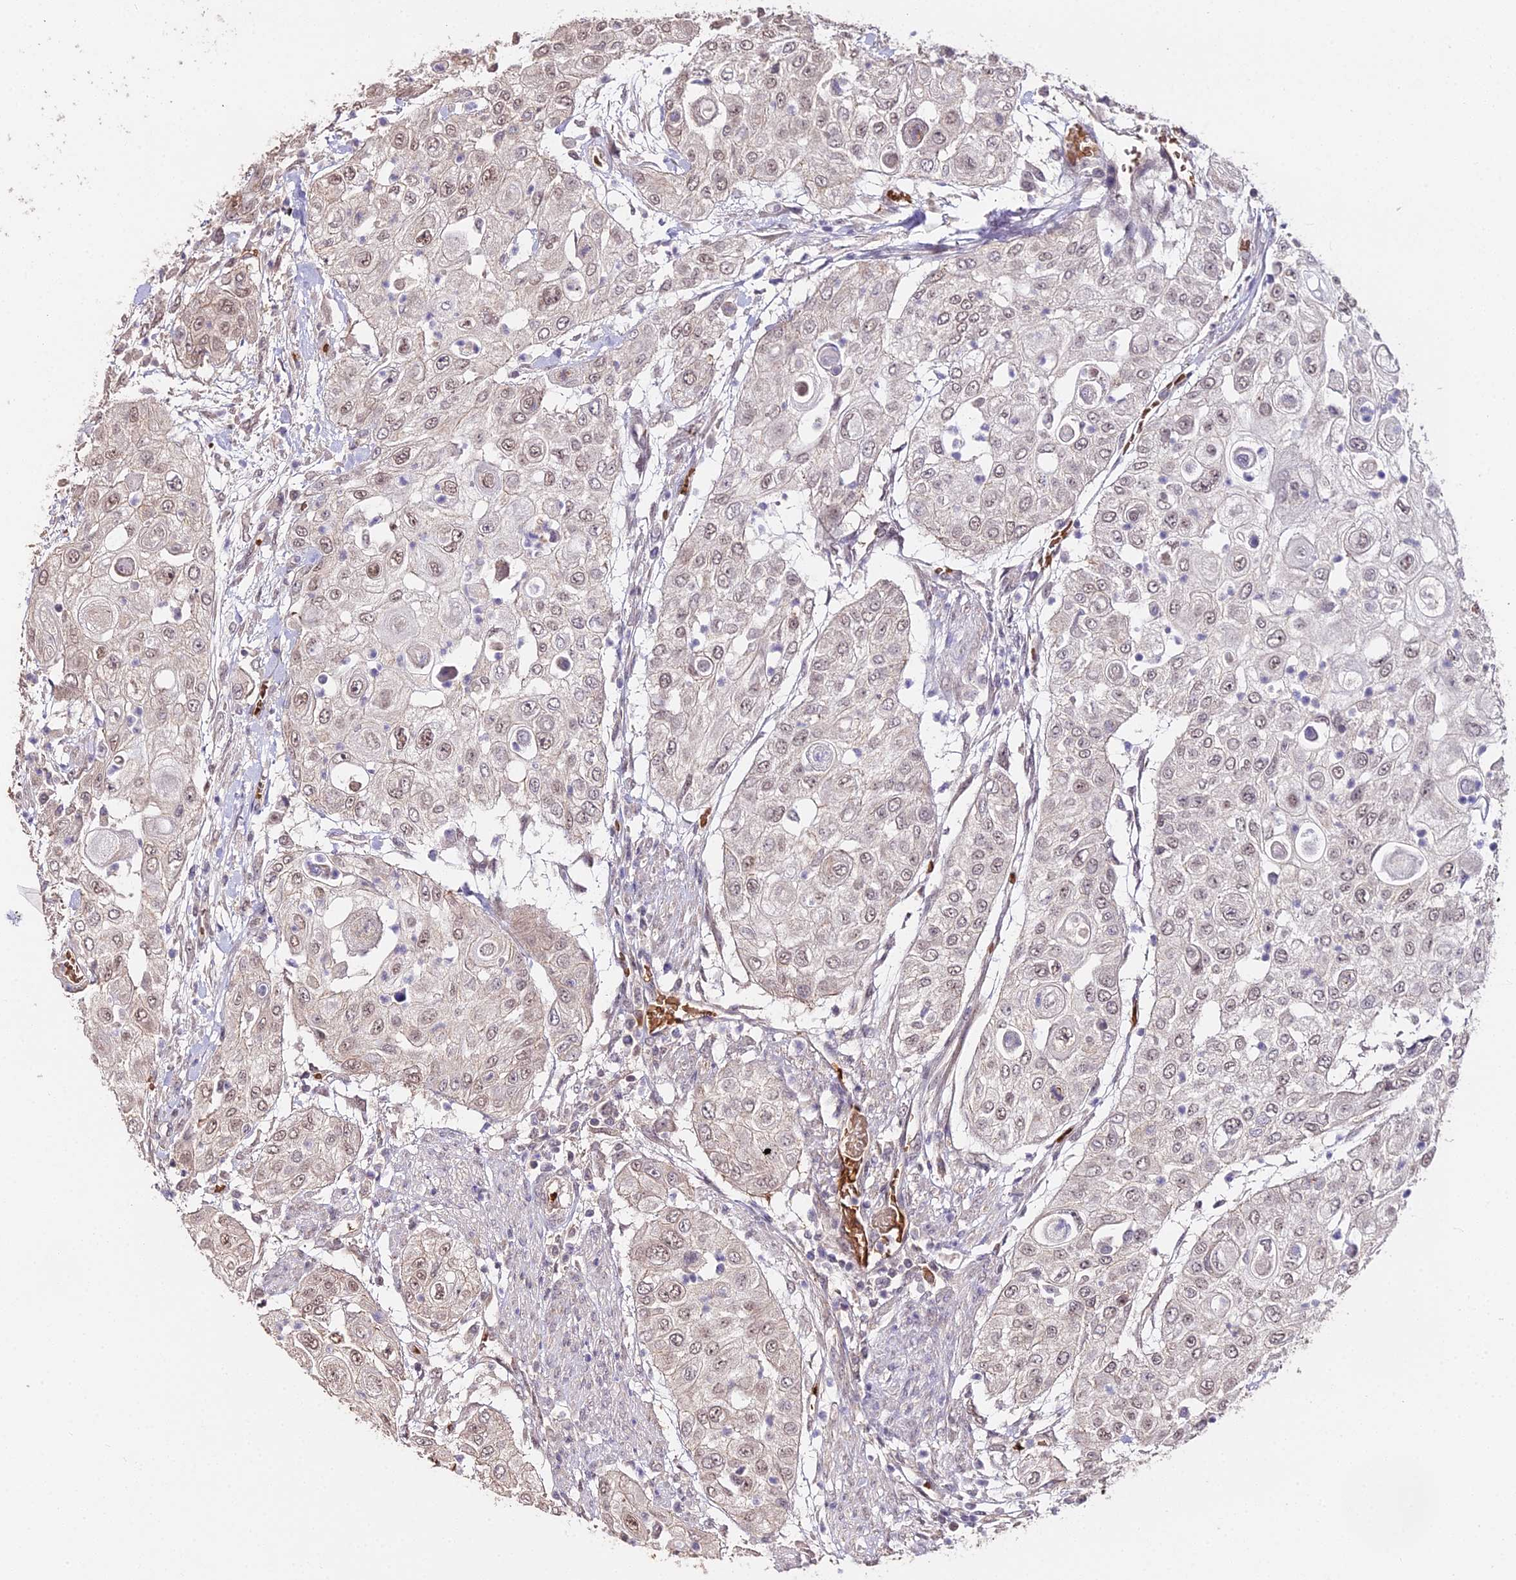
{"staining": {"intensity": "weak", "quantity": "25%-75%", "location": "nuclear"}, "tissue": "urothelial cancer", "cell_type": "Tumor cells", "image_type": "cancer", "snomed": [{"axis": "morphology", "description": "Urothelial carcinoma, High grade"}, {"axis": "topography", "description": "Urinary bladder"}], "caption": "Immunohistochemistry (IHC) image of human urothelial cancer stained for a protein (brown), which displays low levels of weak nuclear positivity in approximately 25%-75% of tumor cells.", "gene": "ZDBF2", "patient": {"sex": "female", "age": 79}}